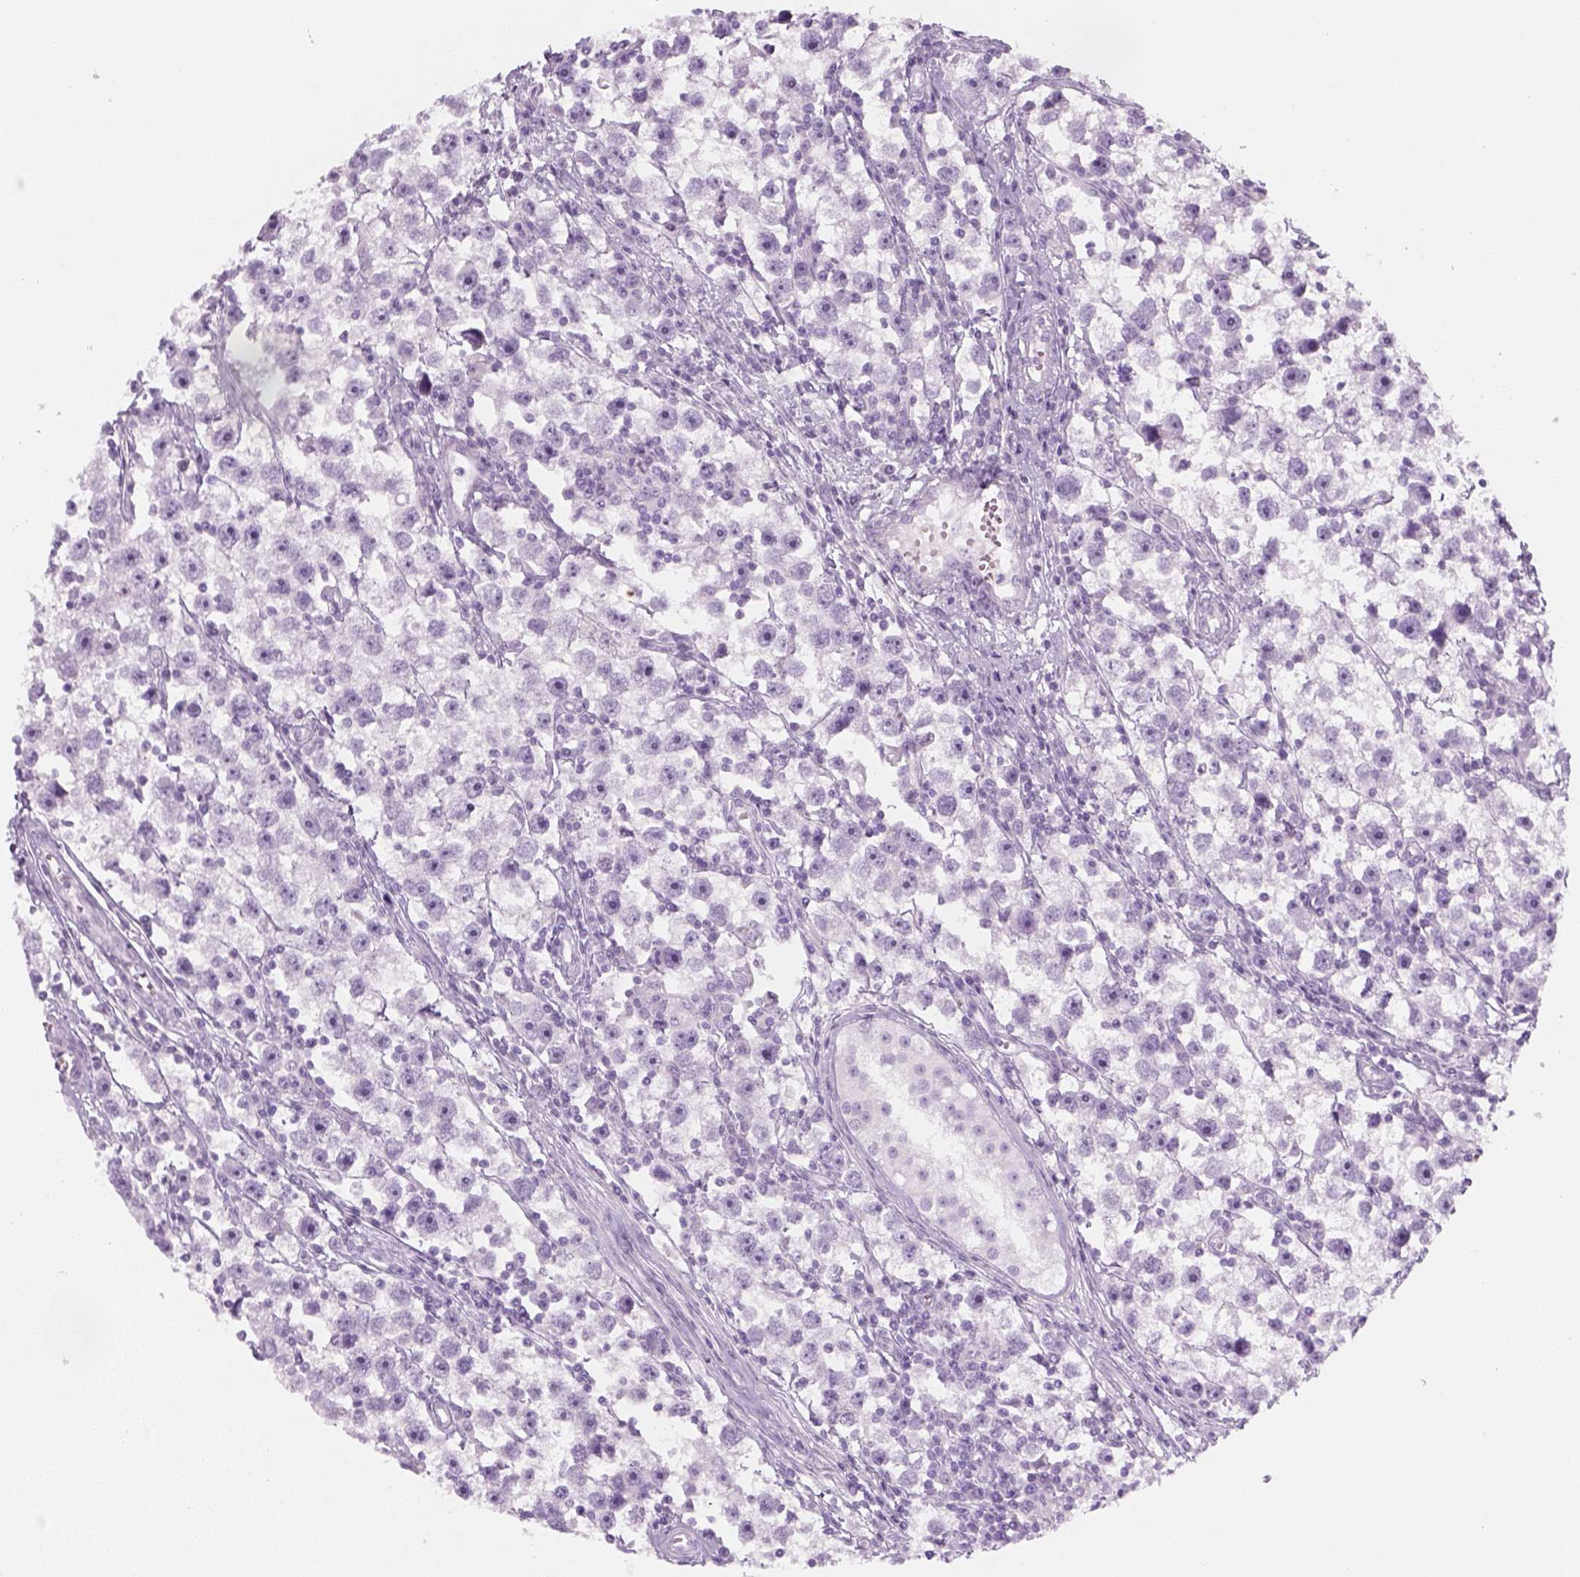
{"staining": {"intensity": "negative", "quantity": "none", "location": "none"}, "tissue": "testis cancer", "cell_type": "Tumor cells", "image_type": "cancer", "snomed": [{"axis": "morphology", "description": "Seminoma, NOS"}, {"axis": "topography", "description": "Testis"}], "caption": "This is an immunohistochemistry (IHC) image of seminoma (testis). There is no positivity in tumor cells.", "gene": "KRTAP11-1", "patient": {"sex": "male", "age": 30}}